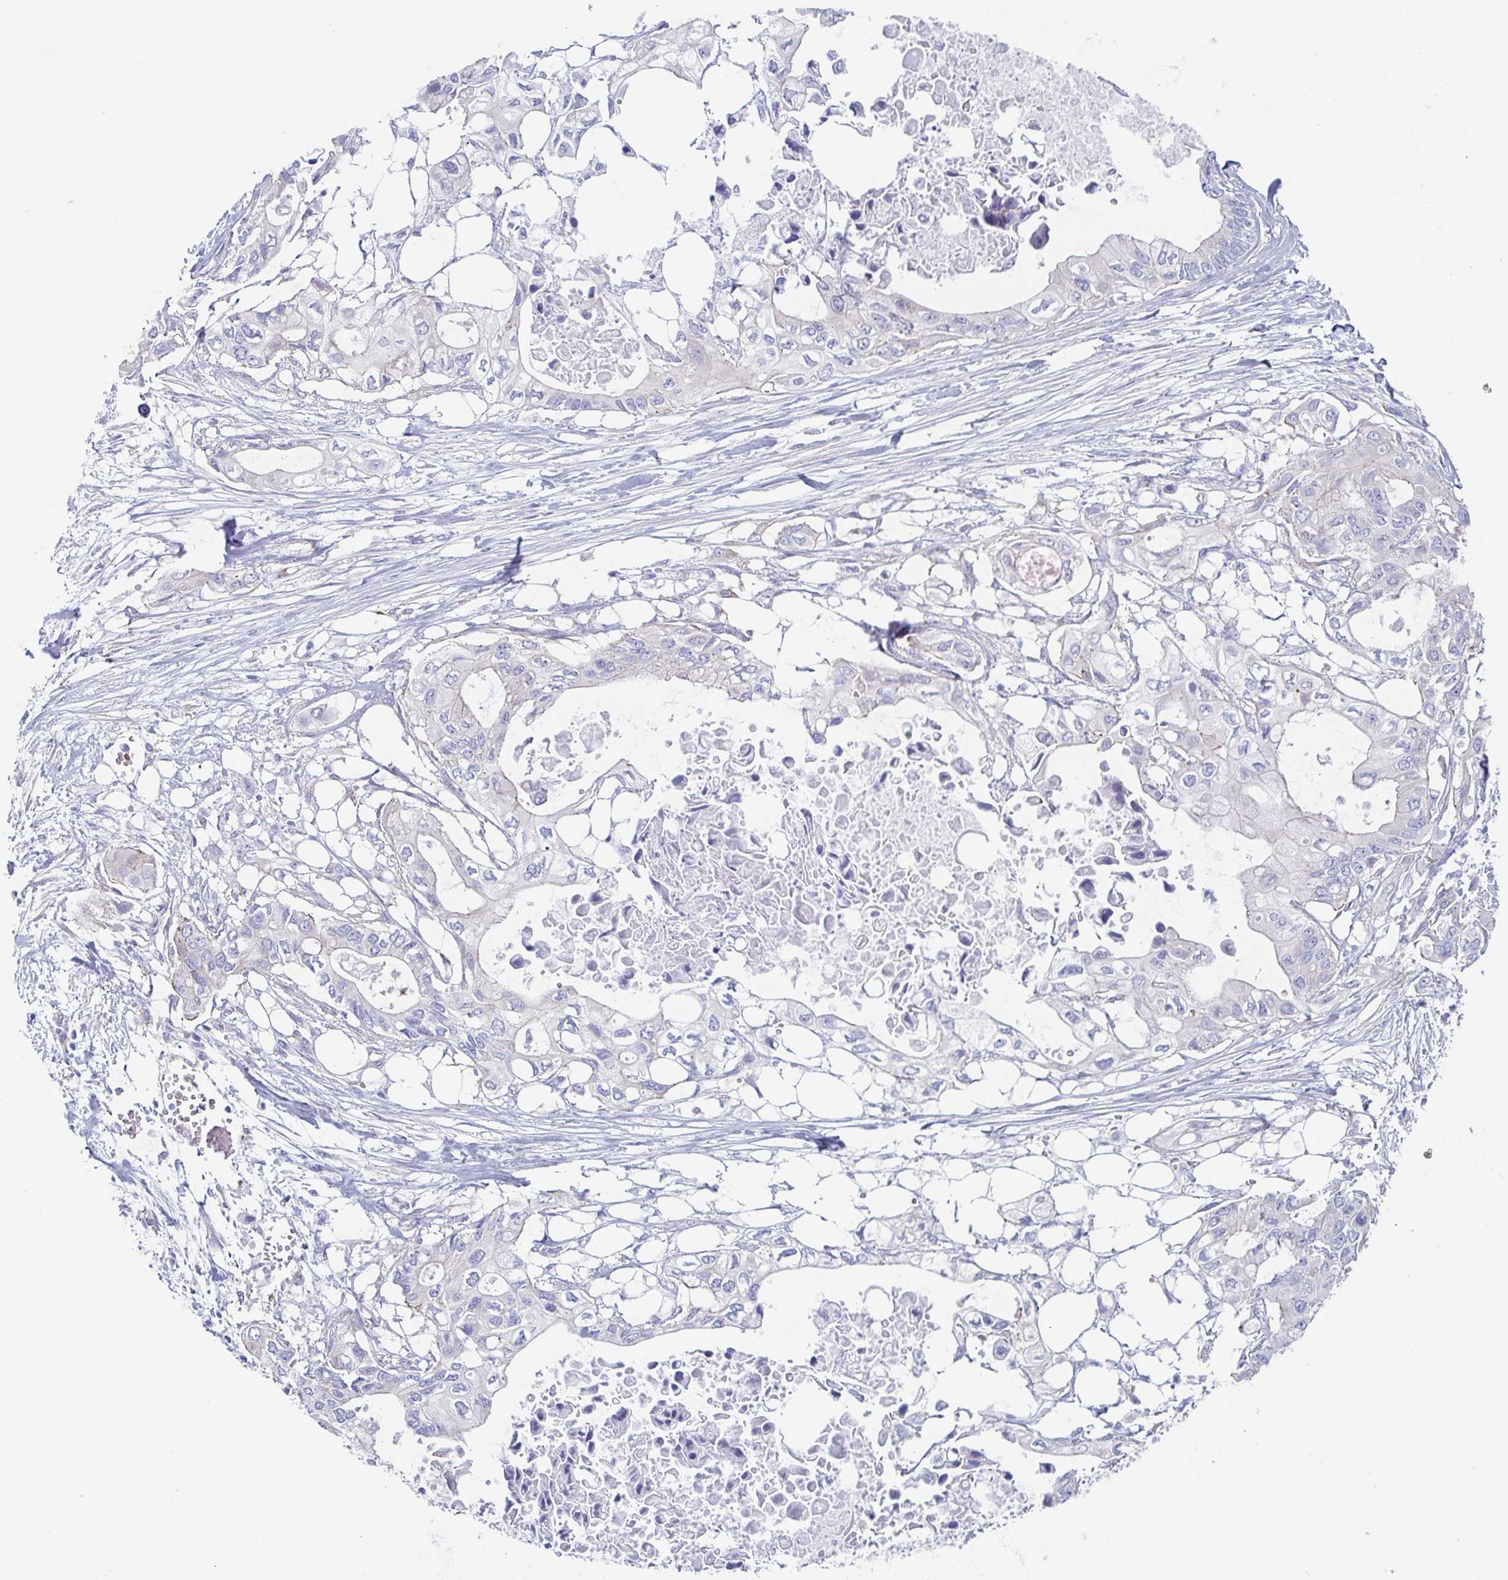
{"staining": {"intensity": "negative", "quantity": "none", "location": "none"}, "tissue": "pancreatic cancer", "cell_type": "Tumor cells", "image_type": "cancer", "snomed": [{"axis": "morphology", "description": "Adenocarcinoma, NOS"}, {"axis": "topography", "description": "Pancreas"}], "caption": "Pancreatic adenocarcinoma was stained to show a protein in brown. There is no significant expression in tumor cells. The staining is performed using DAB (3,3'-diaminobenzidine) brown chromogen with nuclei counter-stained in using hematoxylin.", "gene": "DYNC1I1", "patient": {"sex": "female", "age": 63}}